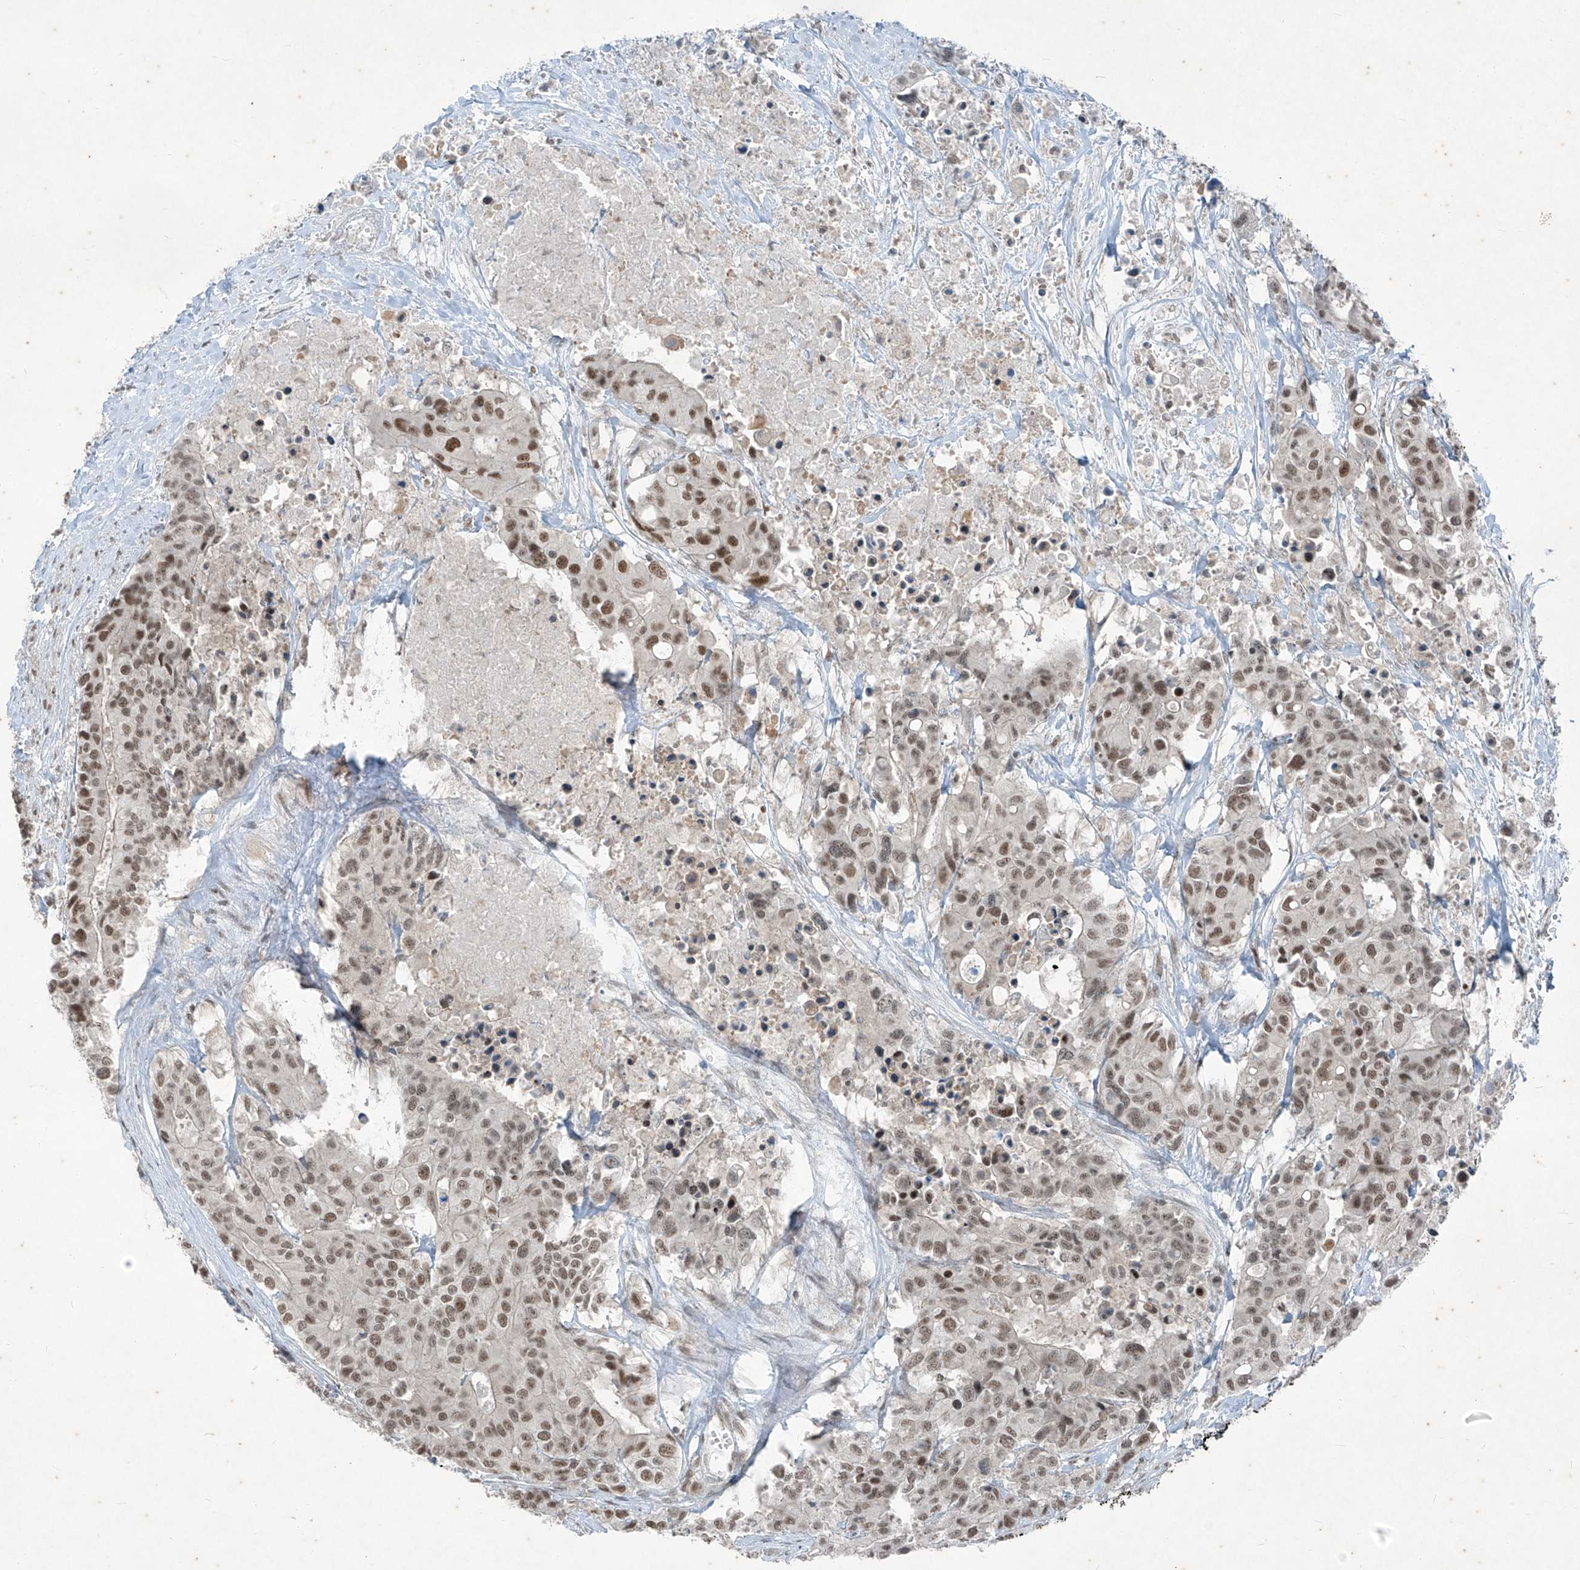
{"staining": {"intensity": "moderate", "quantity": ">75%", "location": "nuclear"}, "tissue": "colorectal cancer", "cell_type": "Tumor cells", "image_type": "cancer", "snomed": [{"axis": "morphology", "description": "Adenocarcinoma, NOS"}, {"axis": "topography", "description": "Colon"}], "caption": "The micrograph exhibits immunohistochemical staining of adenocarcinoma (colorectal). There is moderate nuclear positivity is appreciated in approximately >75% of tumor cells. Nuclei are stained in blue.", "gene": "ZNF354B", "patient": {"sex": "male", "age": 77}}